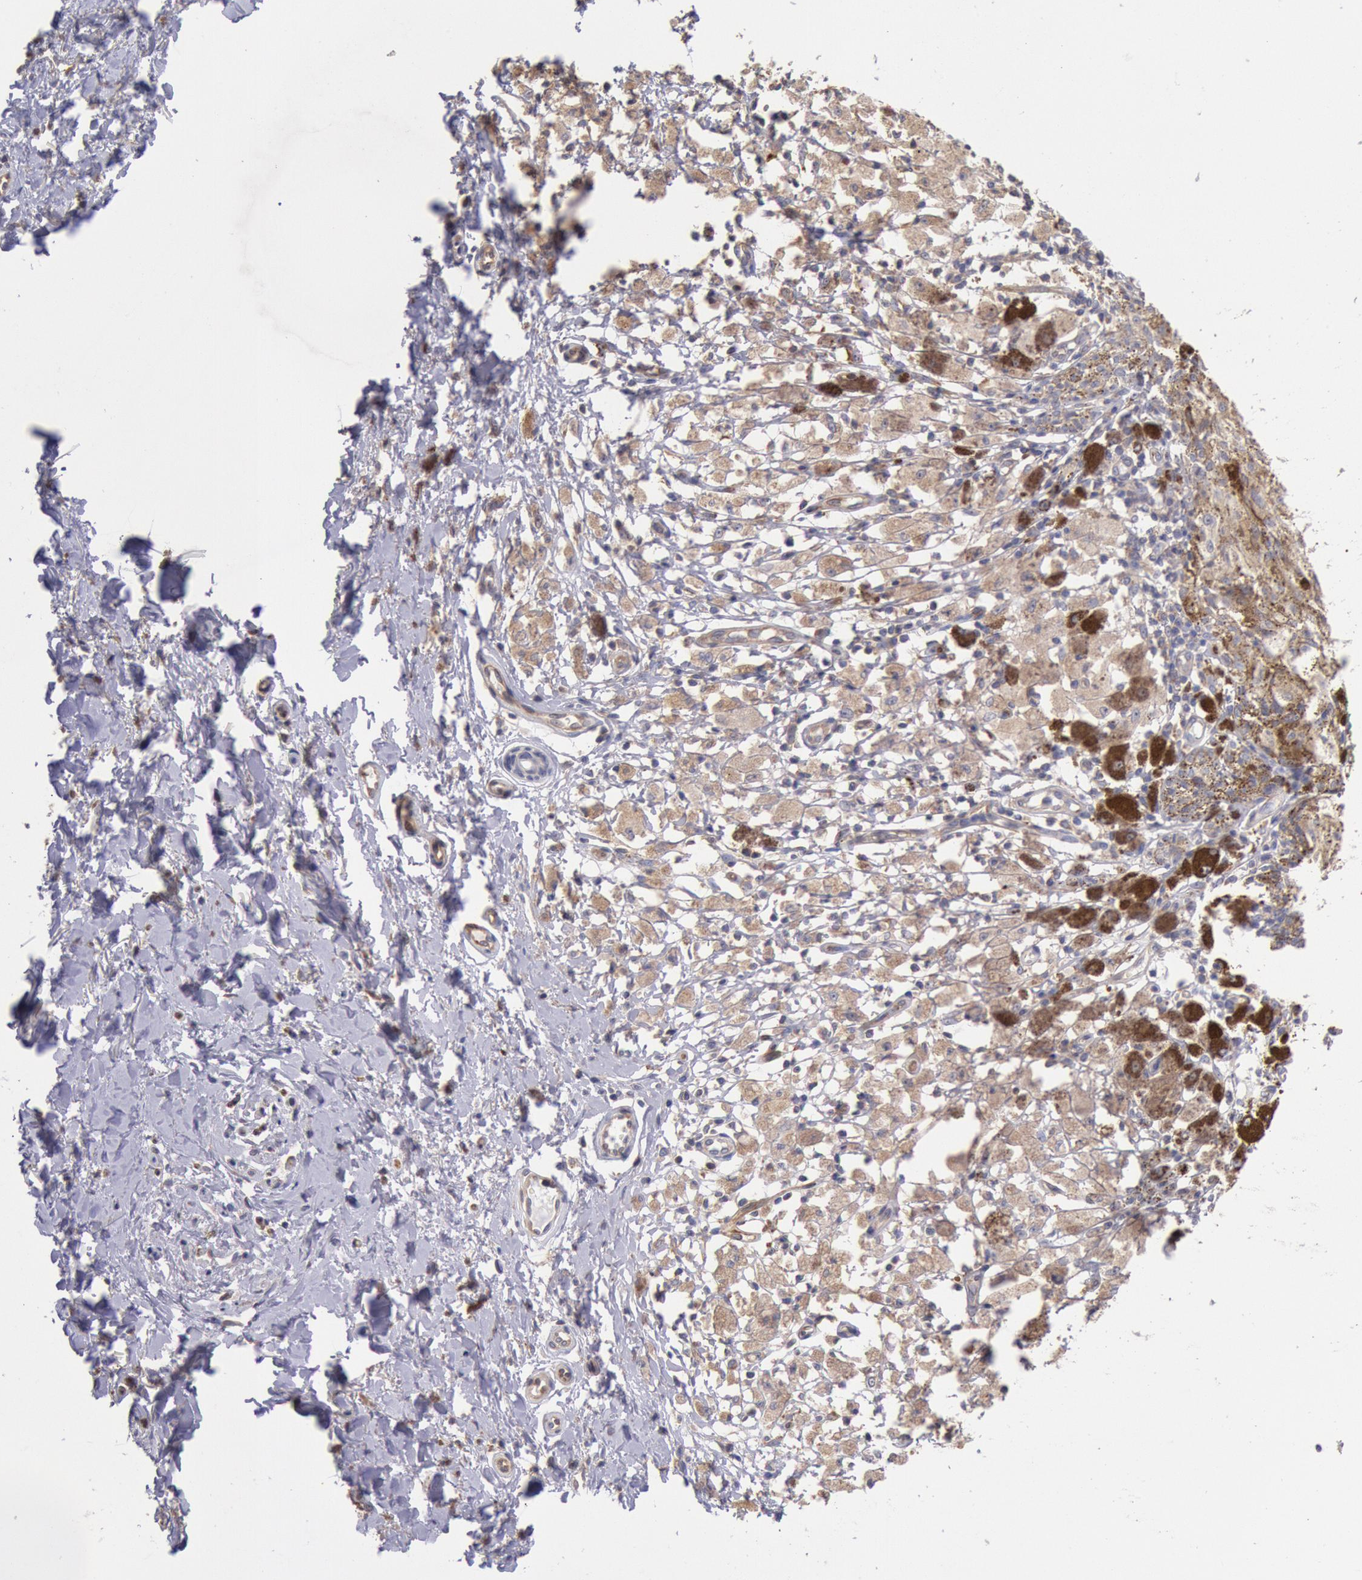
{"staining": {"intensity": "moderate", "quantity": ">75%", "location": "cytoplasmic/membranous"}, "tissue": "melanoma", "cell_type": "Tumor cells", "image_type": "cancer", "snomed": [{"axis": "morphology", "description": "Malignant melanoma, NOS"}, {"axis": "topography", "description": "Skin"}], "caption": "A brown stain labels moderate cytoplasmic/membranous positivity of a protein in melanoma tumor cells. The staining is performed using DAB brown chromogen to label protein expression. The nuclei are counter-stained blue using hematoxylin.", "gene": "DRG1", "patient": {"sex": "male", "age": 88}}